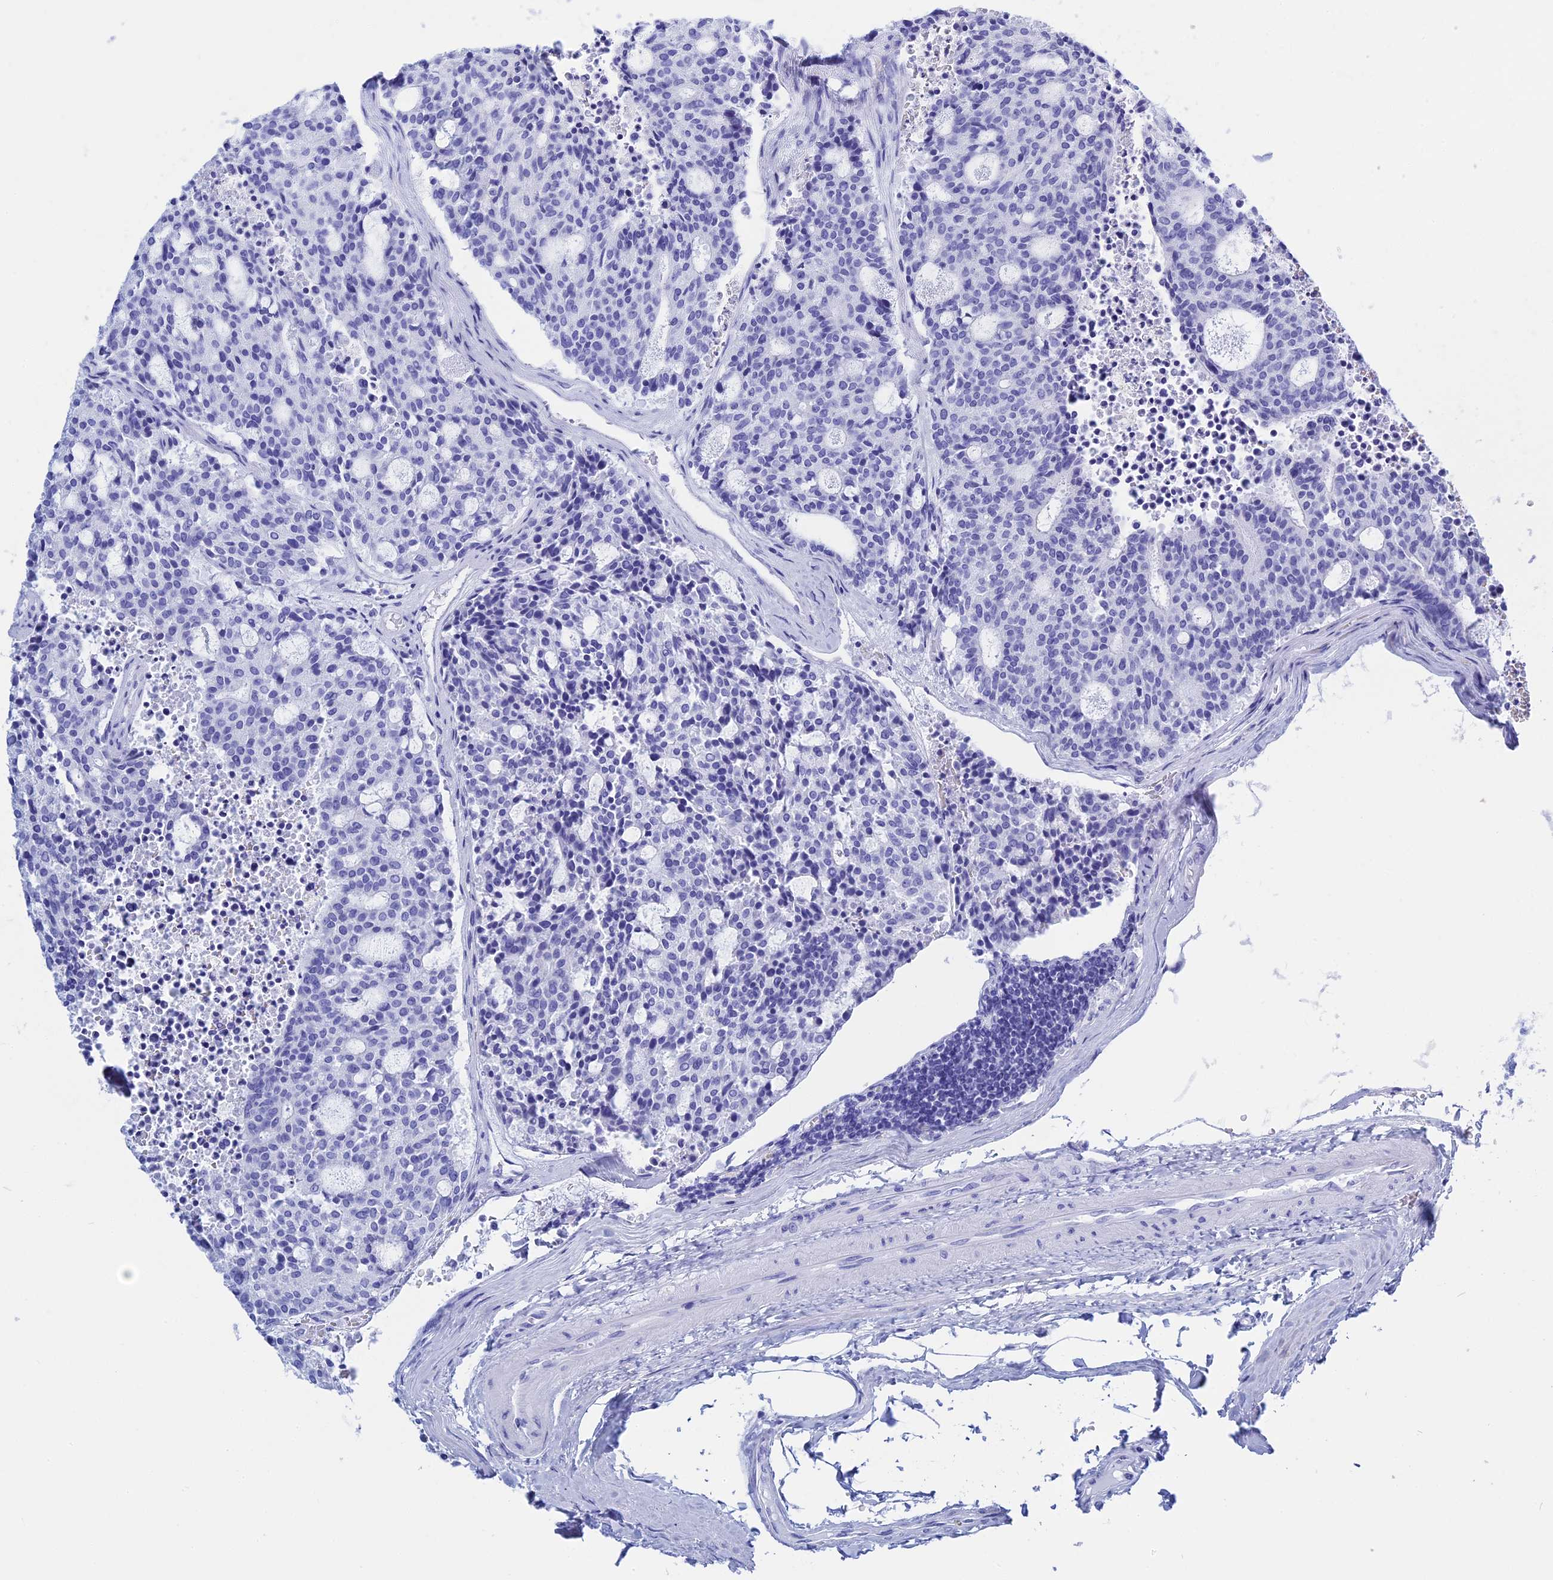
{"staining": {"intensity": "negative", "quantity": "none", "location": "none"}, "tissue": "carcinoid", "cell_type": "Tumor cells", "image_type": "cancer", "snomed": [{"axis": "morphology", "description": "Carcinoid, malignant, NOS"}, {"axis": "topography", "description": "Pancreas"}], "caption": "There is no significant expression in tumor cells of carcinoid (malignant).", "gene": "TEX101", "patient": {"sex": "female", "age": 54}}